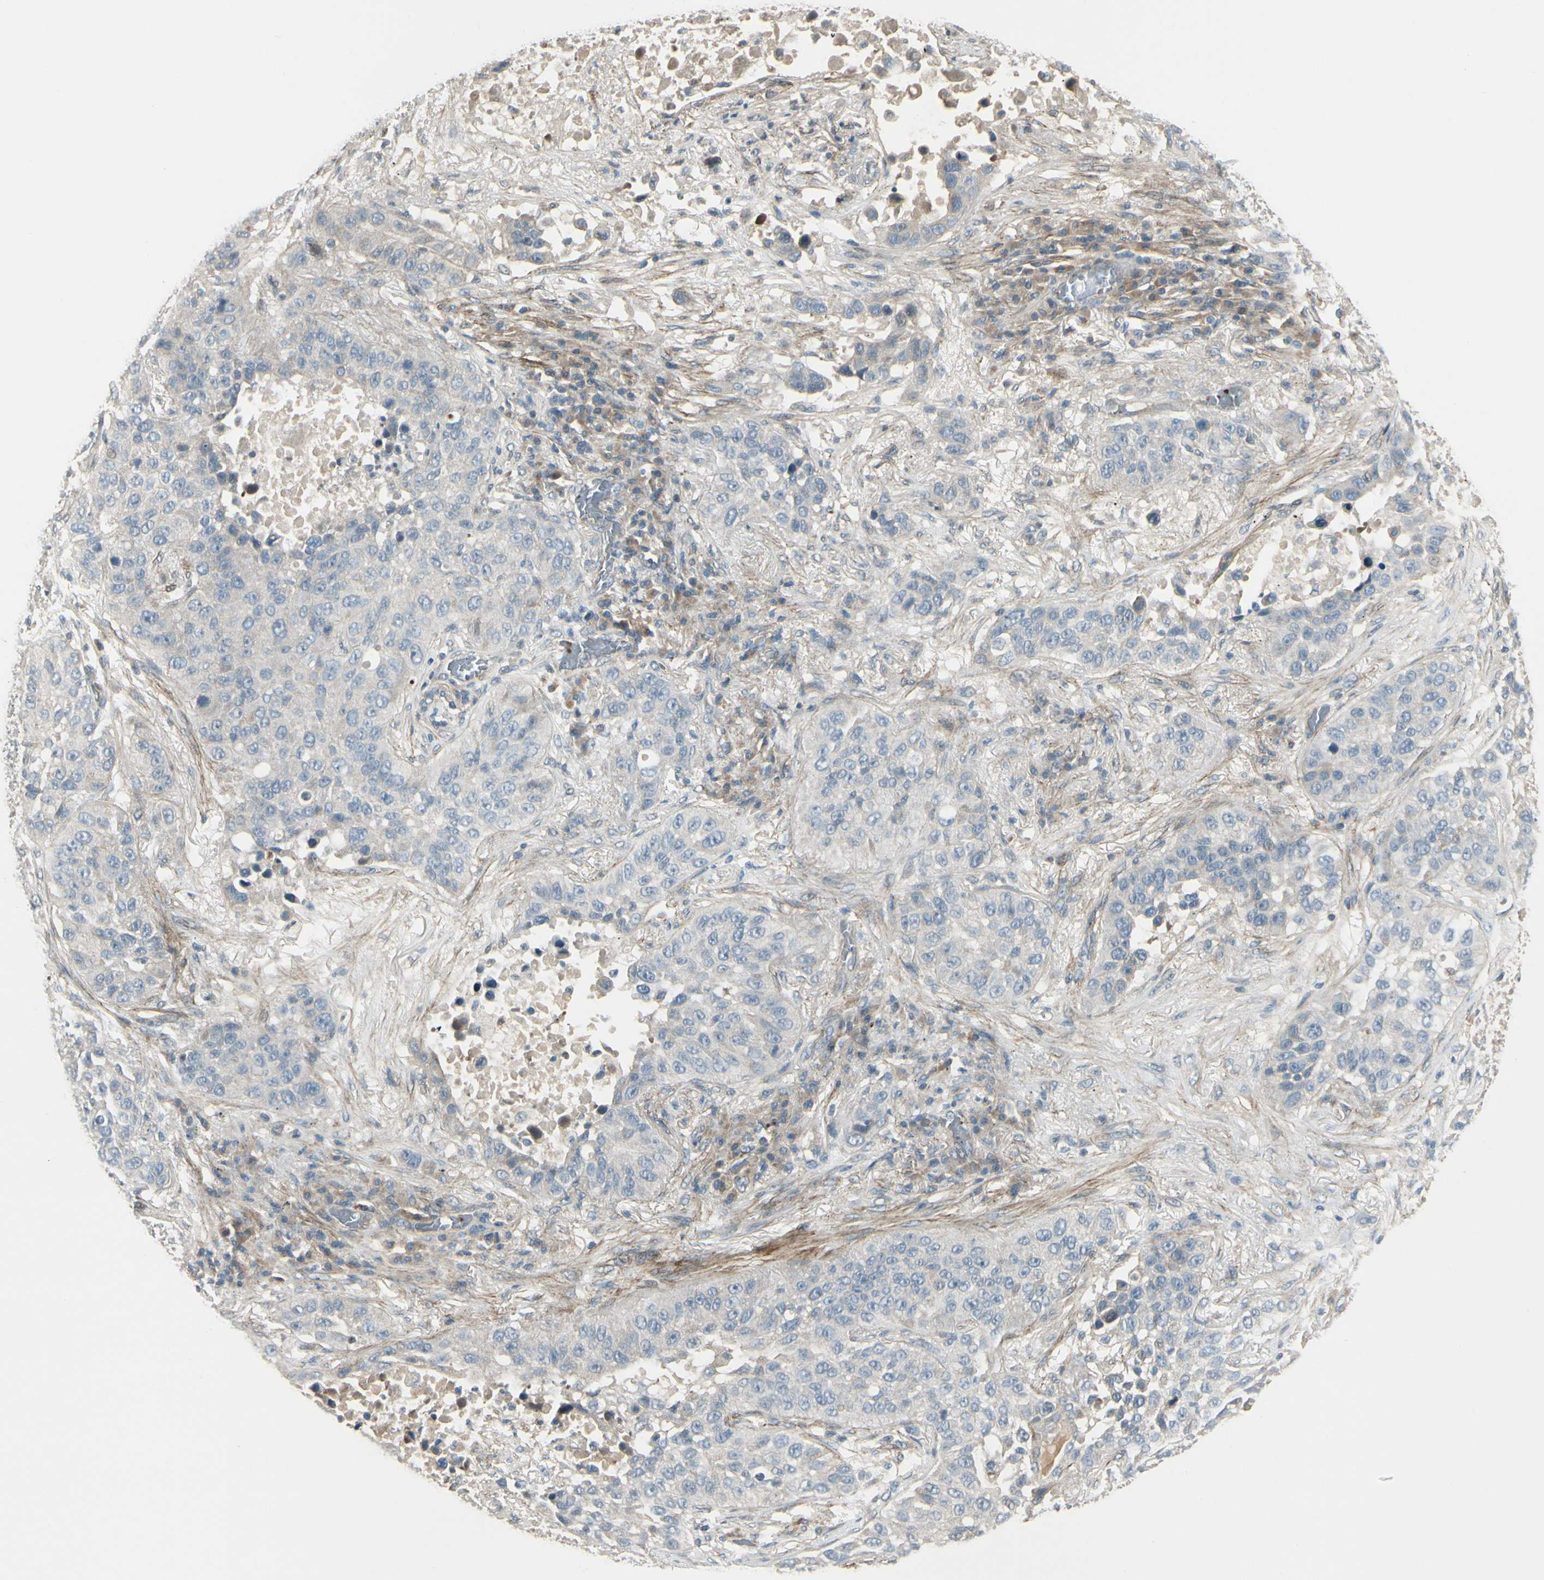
{"staining": {"intensity": "negative", "quantity": "none", "location": "none"}, "tissue": "lung cancer", "cell_type": "Tumor cells", "image_type": "cancer", "snomed": [{"axis": "morphology", "description": "Squamous cell carcinoma, NOS"}, {"axis": "topography", "description": "Lung"}], "caption": "A micrograph of human lung squamous cell carcinoma is negative for staining in tumor cells.", "gene": "PPP3CB", "patient": {"sex": "male", "age": 57}}